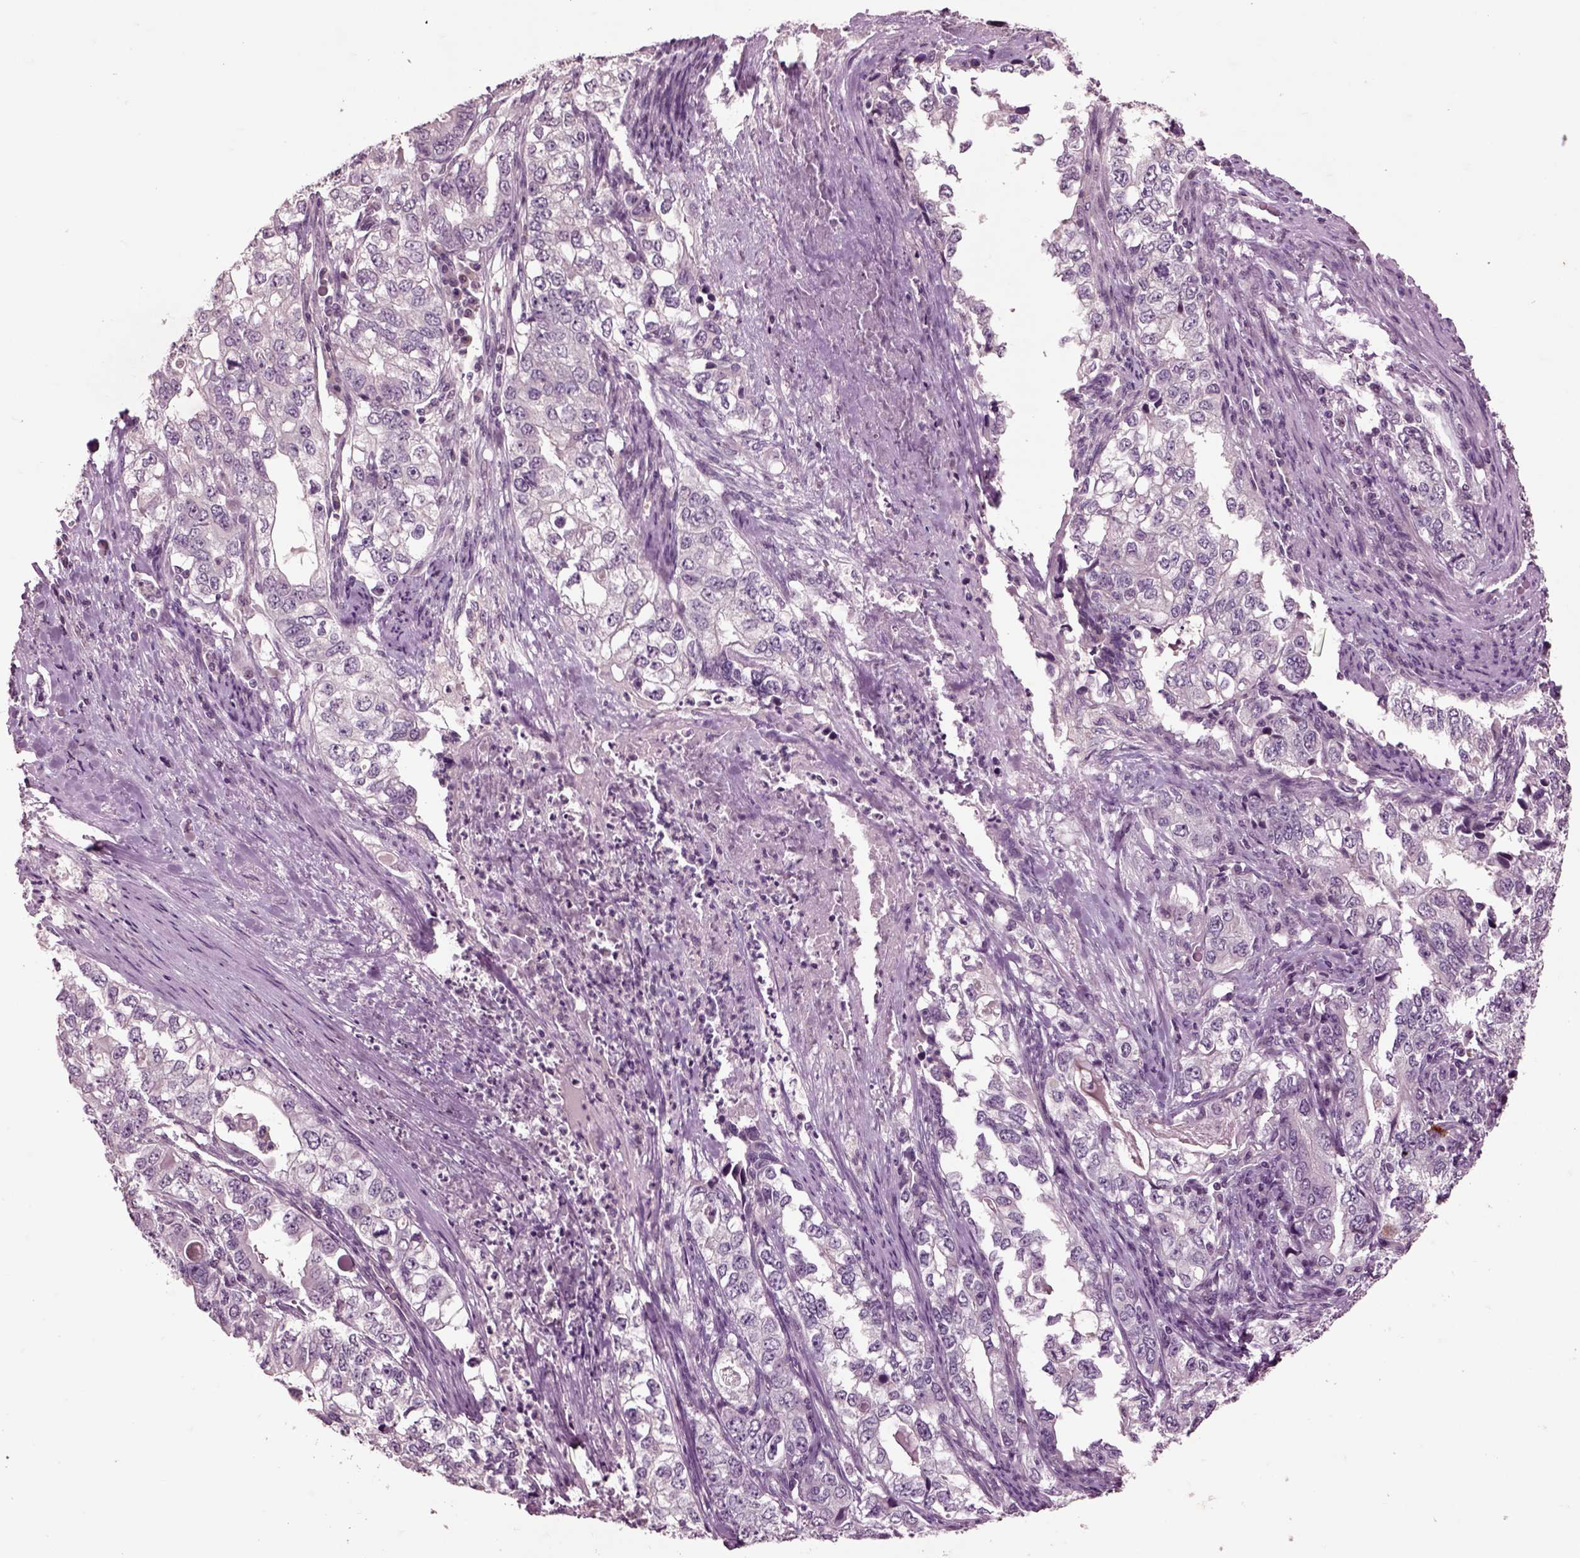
{"staining": {"intensity": "negative", "quantity": "none", "location": "none"}, "tissue": "stomach cancer", "cell_type": "Tumor cells", "image_type": "cancer", "snomed": [{"axis": "morphology", "description": "Adenocarcinoma, NOS"}, {"axis": "topography", "description": "Stomach, lower"}], "caption": "Image shows no significant protein staining in tumor cells of stomach cancer (adenocarcinoma). Nuclei are stained in blue.", "gene": "CHGB", "patient": {"sex": "female", "age": 72}}